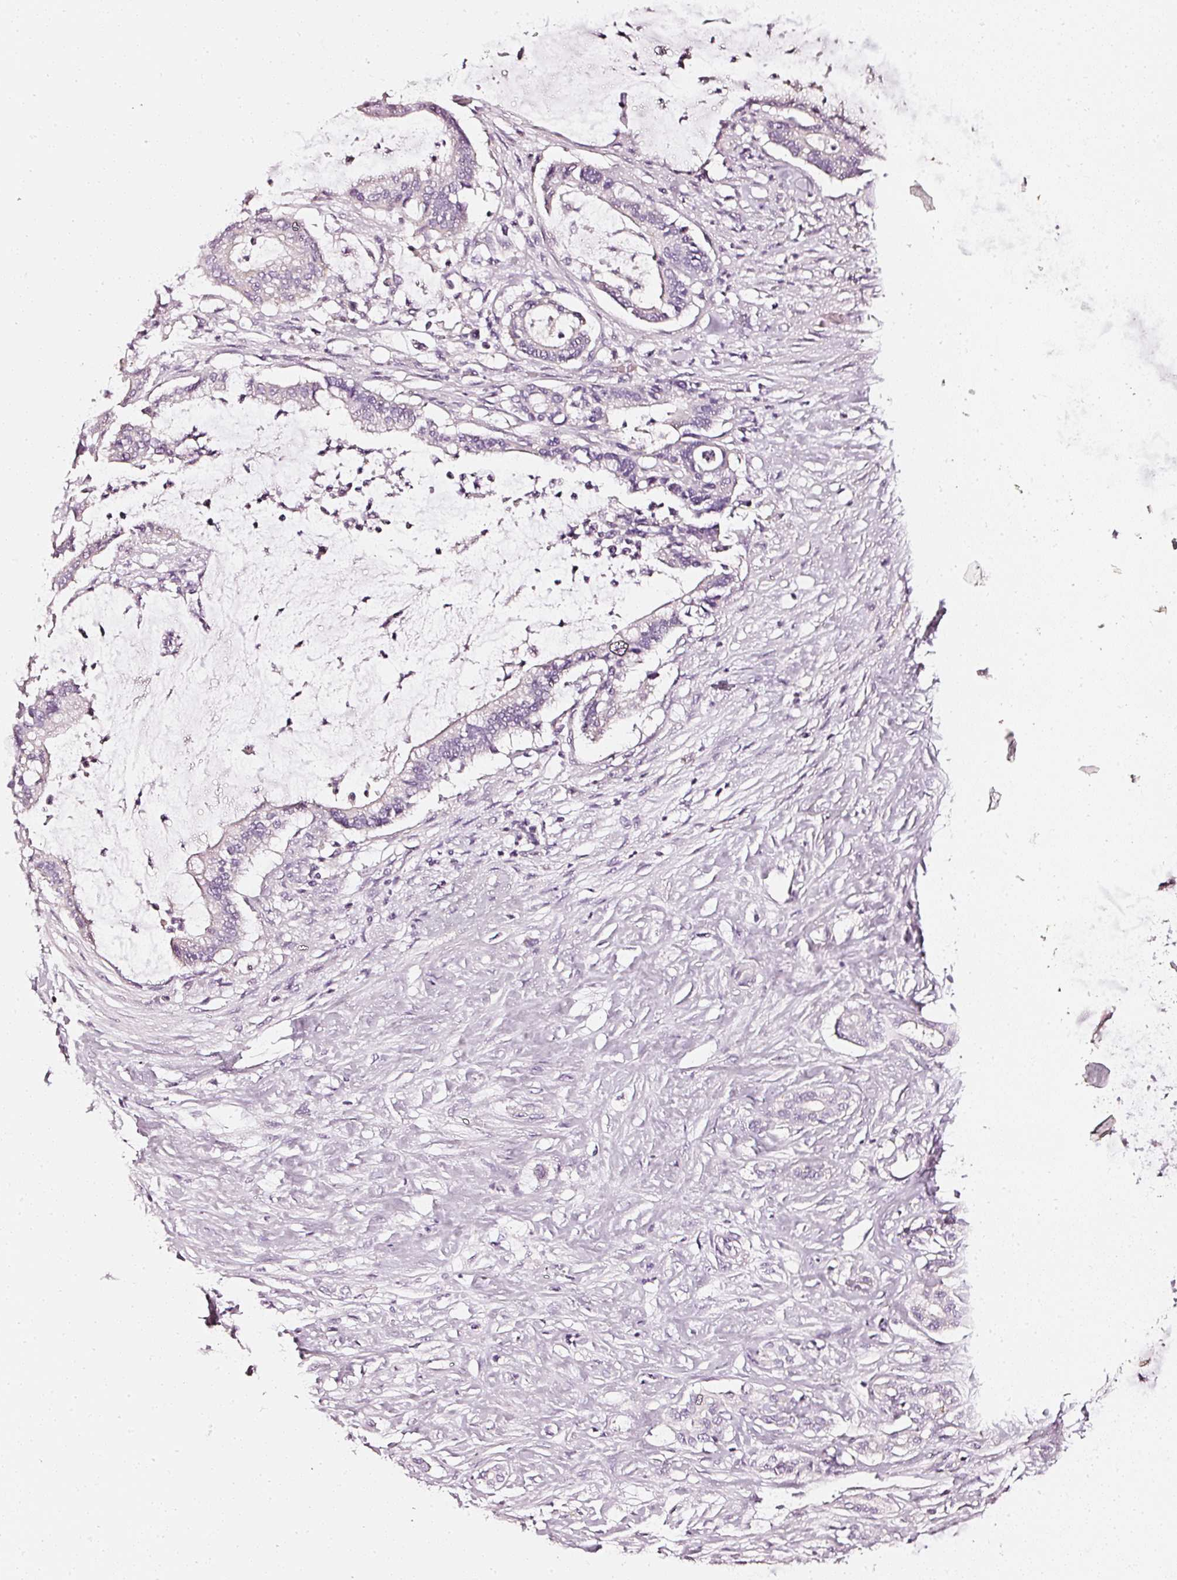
{"staining": {"intensity": "negative", "quantity": "none", "location": "none"}, "tissue": "pancreatic cancer", "cell_type": "Tumor cells", "image_type": "cancer", "snomed": [{"axis": "morphology", "description": "Adenocarcinoma, NOS"}, {"axis": "topography", "description": "Pancreas"}], "caption": "This is a histopathology image of immunohistochemistry (IHC) staining of adenocarcinoma (pancreatic), which shows no staining in tumor cells.", "gene": "CNP", "patient": {"sex": "male", "age": 41}}